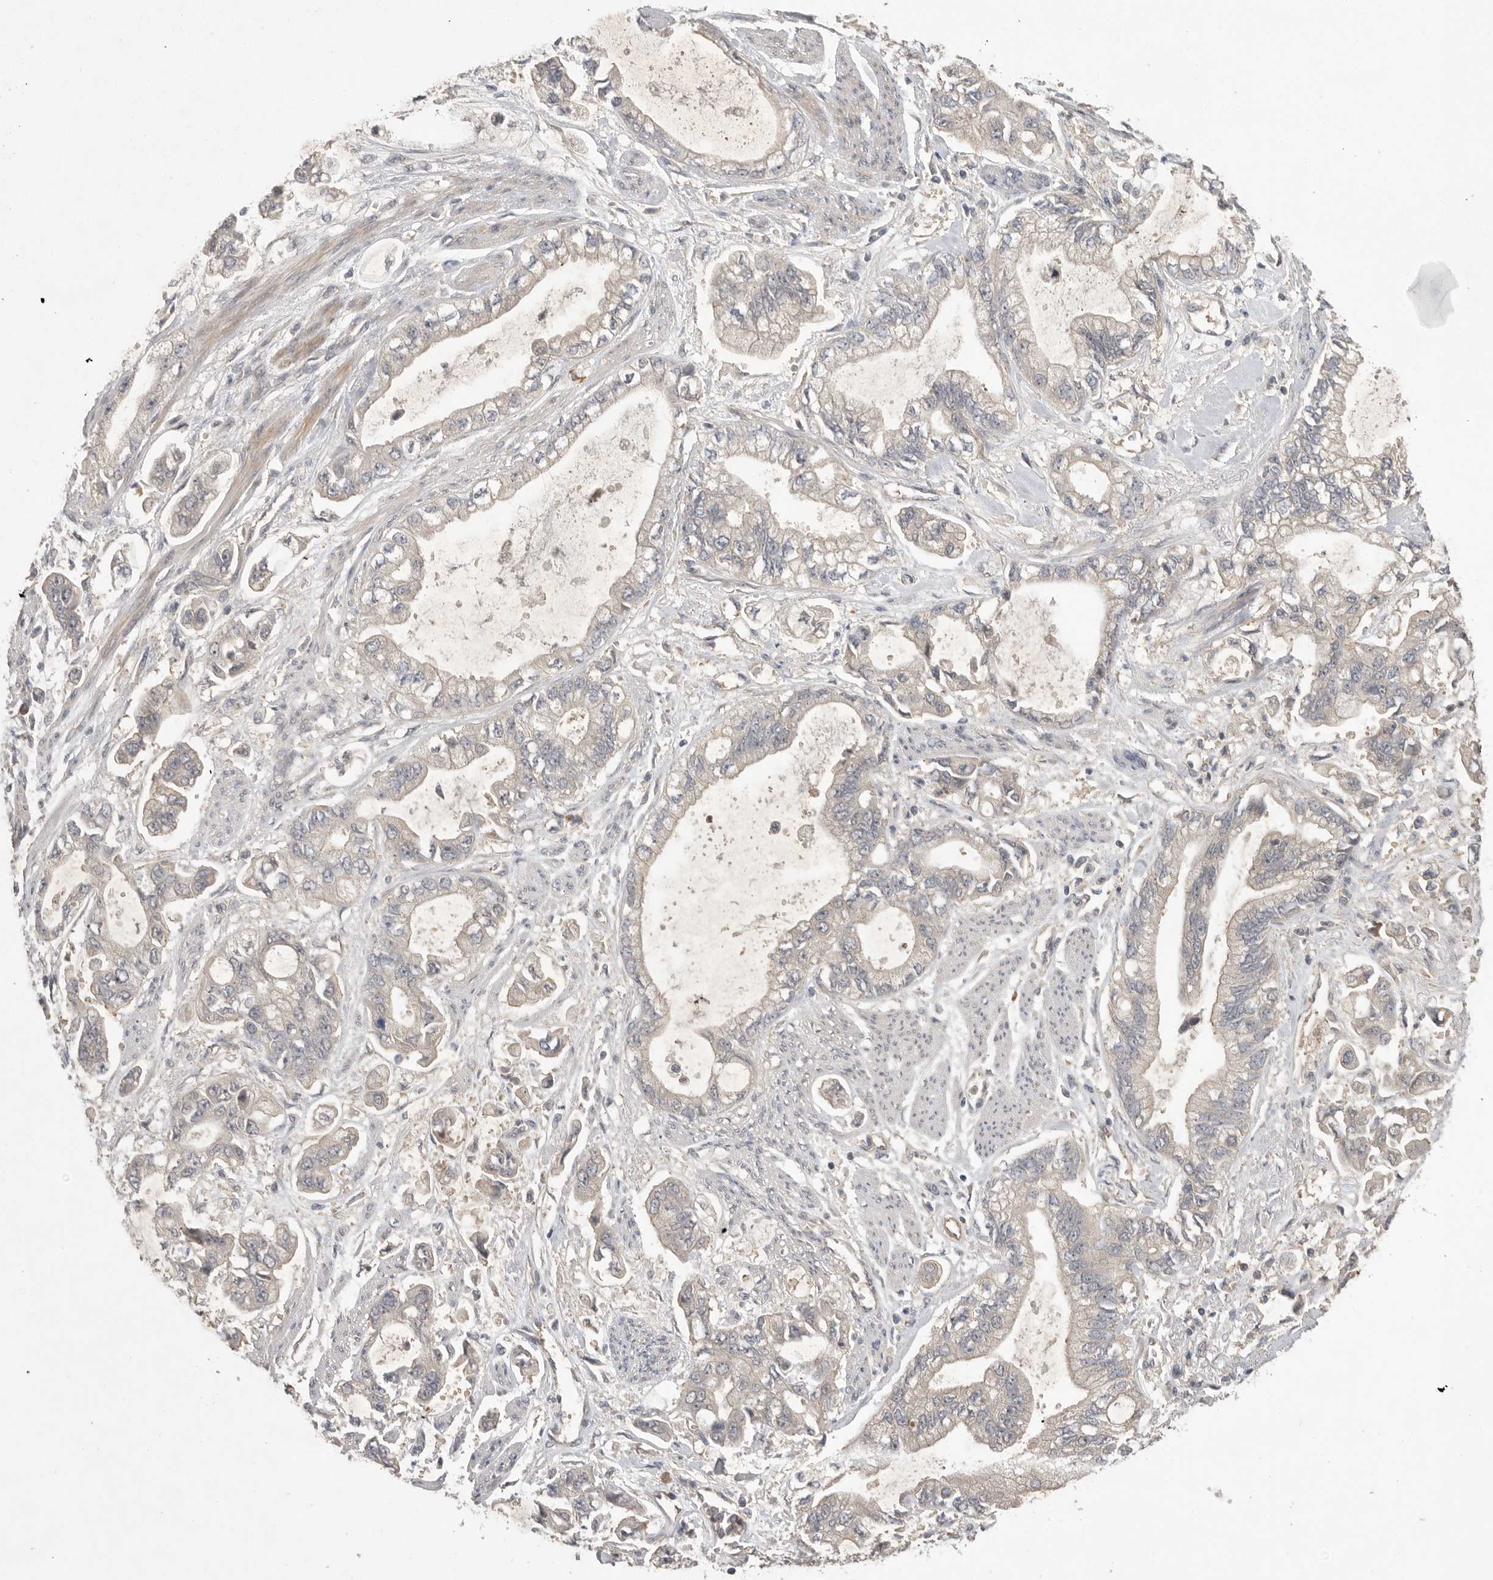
{"staining": {"intensity": "negative", "quantity": "none", "location": "none"}, "tissue": "stomach cancer", "cell_type": "Tumor cells", "image_type": "cancer", "snomed": [{"axis": "morphology", "description": "Normal tissue, NOS"}, {"axis": "morphology", "description": "Adenocarcinoma, NOS"}, {"axis": "topography", "description": "Stomach"}], "caption": "Tumor cells show no significant protein expression in stomach adenocarcinoma.", "gene": "NRCAM", "patient": {"sex": "male", "age": 62}}